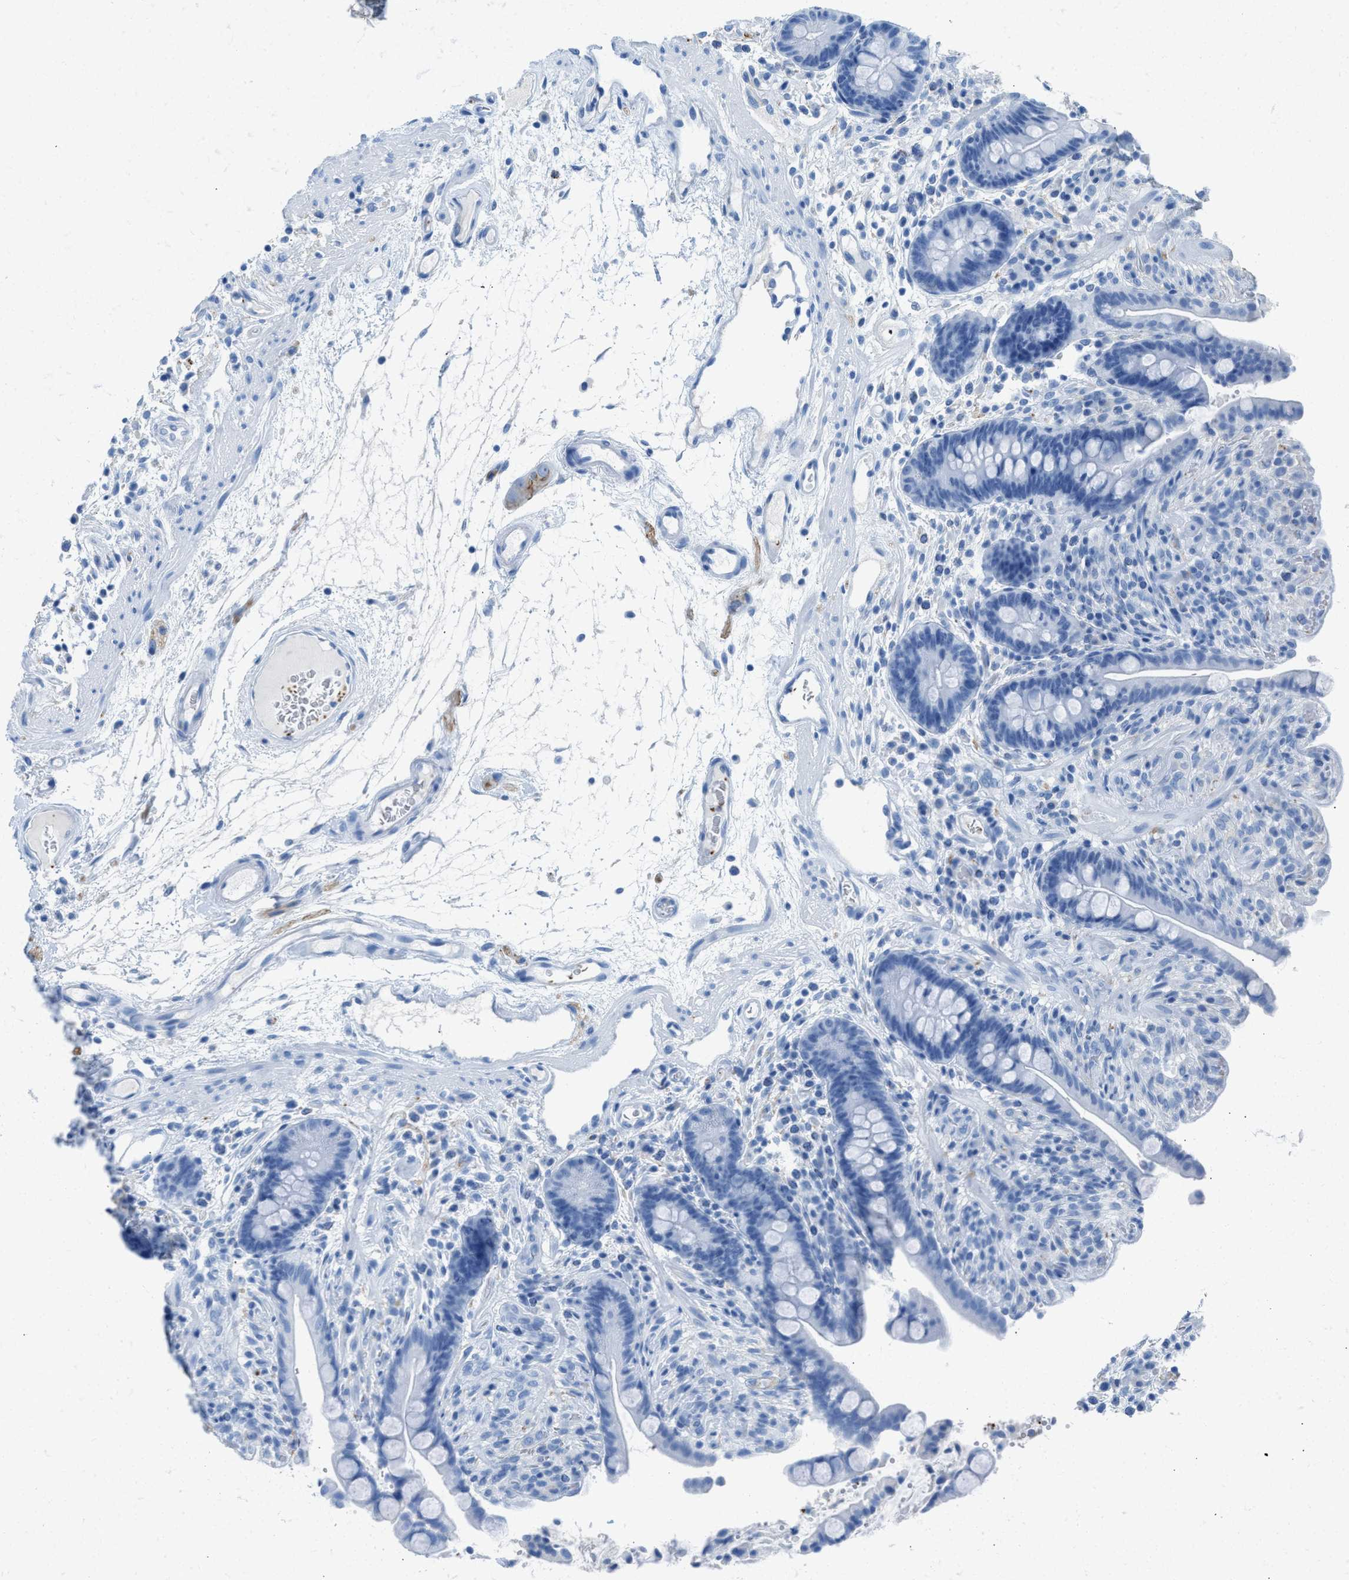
{"staining": {"intensity": "negative", "quantity": "none", "location": "none"}, "tissue": "colon", "cell_type": "Endothelial cells", "image_type": "normal", "snomed": [{"axis": "morphology", "description": "Normal tissue, NOS"}, {"axis": "topography", "description": "Colon"}], "caption": "DAB (3,3'-diaminobenzidine) immunohistochemical staining of unremarkable human colon displays no significant staining in endothelial cells. (Brightfield microscopy of DAB (3,3'-diaminobenzidine) immunohistochemistry at high magnification).", "gene": "FAIM2", "patient": {"sex": "male", "age": 73}}